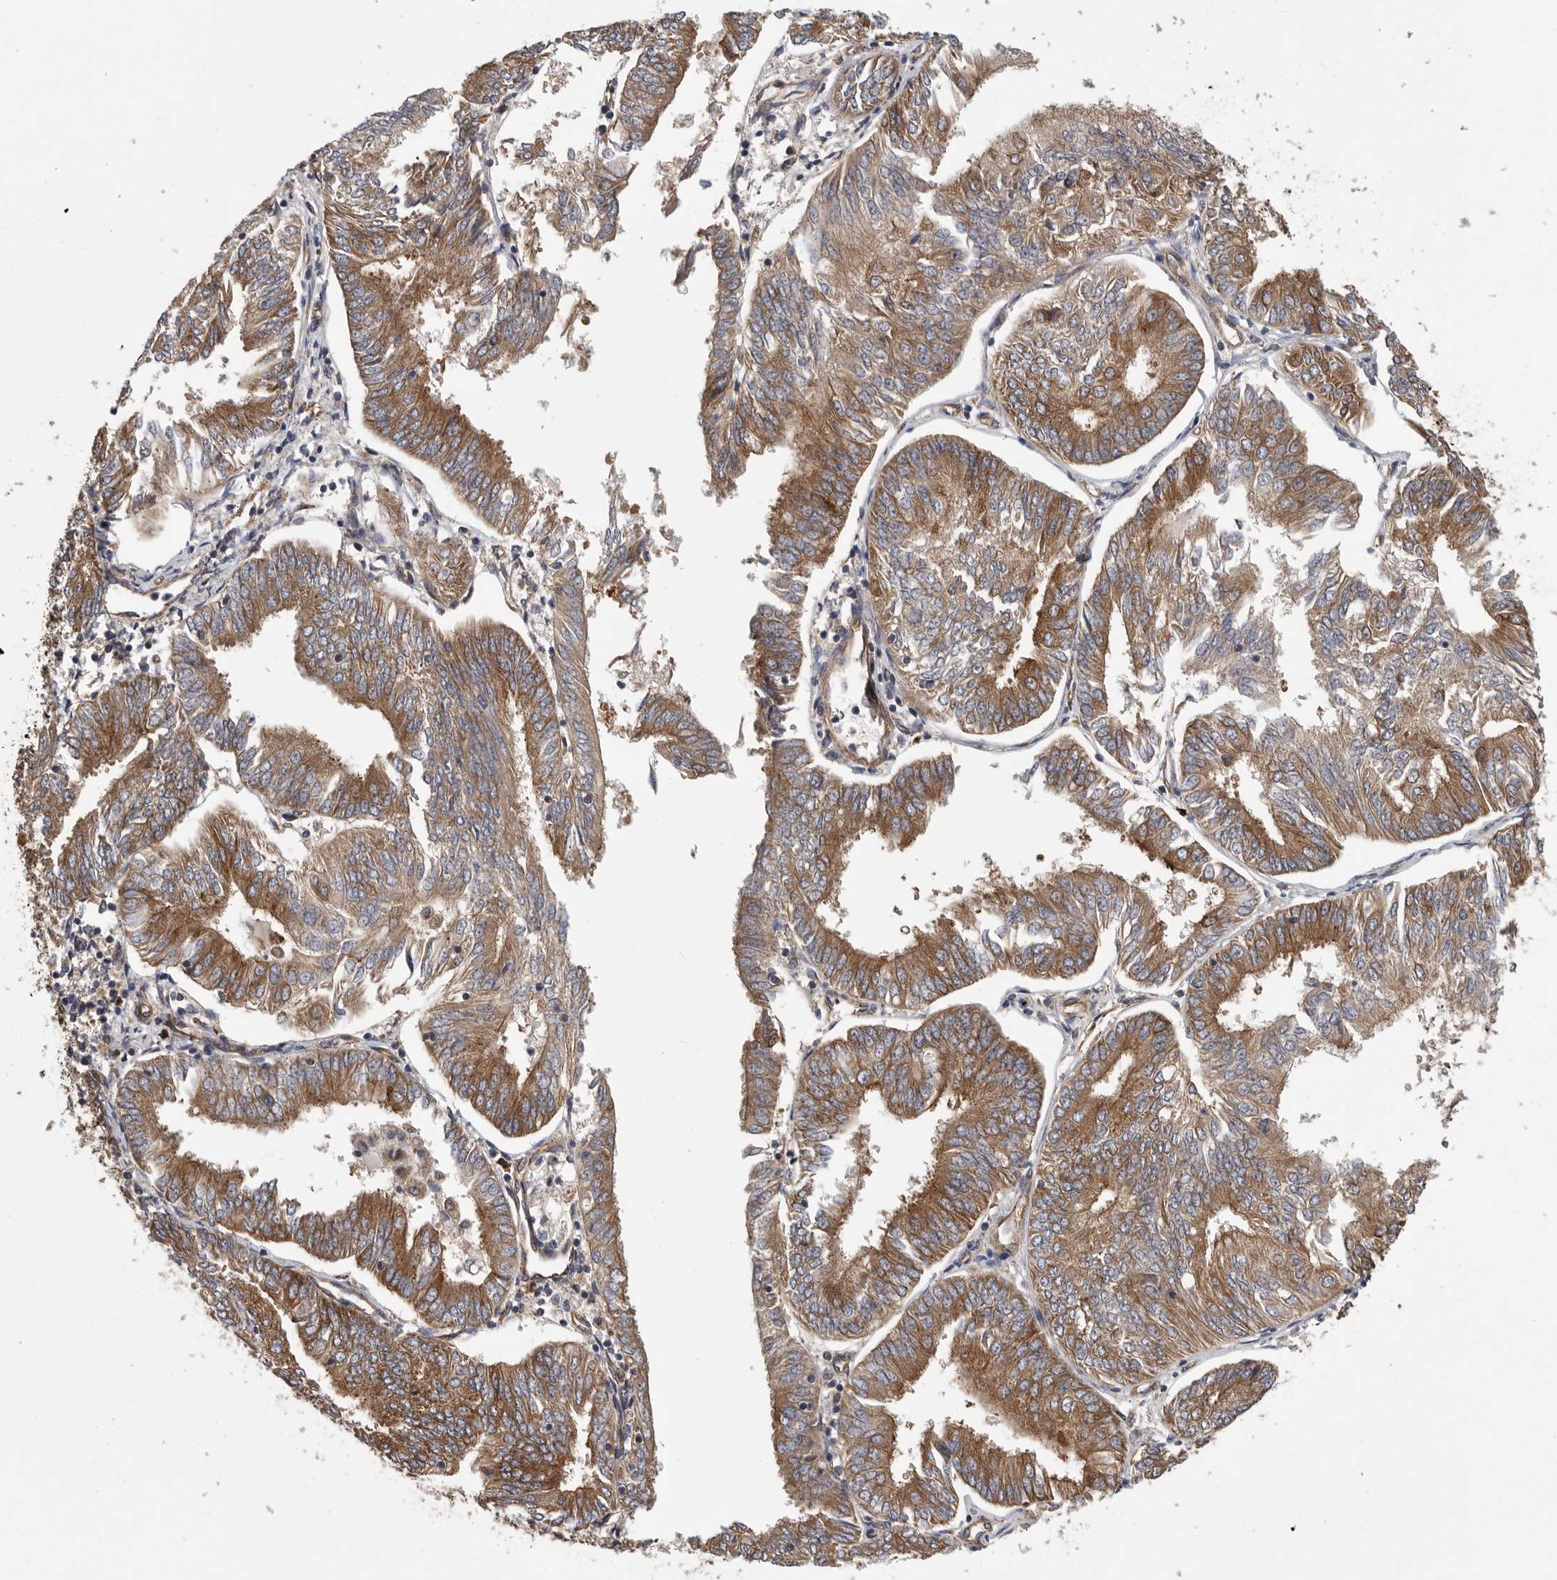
{"staining": {"intensity": "strong", "quantity": ">75%", "location": "cytoplasmic/membranous"}, "tissue": "endometrial cancer", "cell_type": "Tumor cells", "image_type": "cancer", "snomed": [{"axis": "morphology", "description": "Adenocarcinoma, NOS"}, {"axis": "topography", "description": "Endometrium"}], "caption": "The image displays staining of adenocarcinoma (endometrial), revealing strong cytoplasmic/membranous protein staining (brown color) within tumor cells.", "gene": "OXR1", "patient": {"sex": "female", "age": 58}}